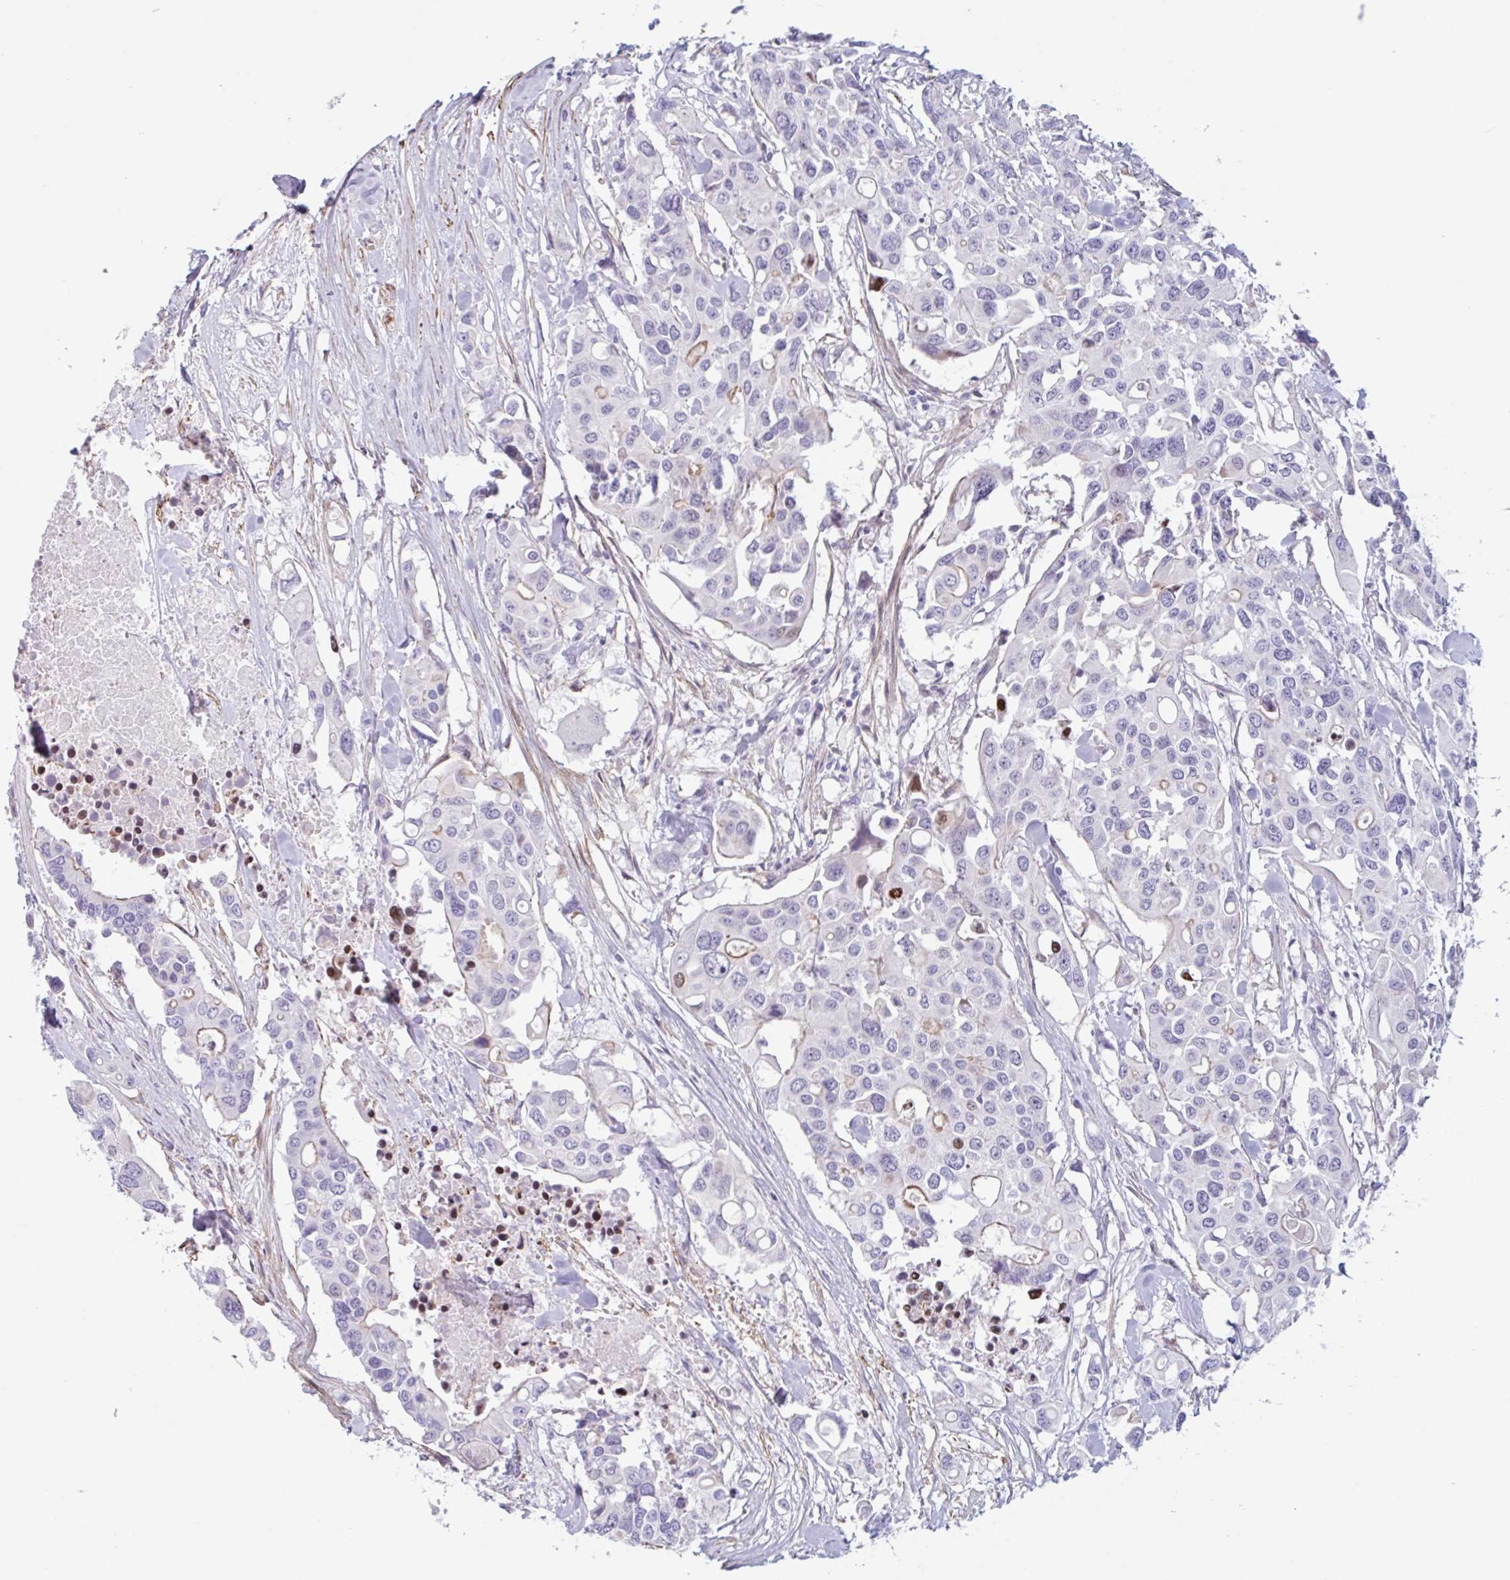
{"staining": {"intensity": "negative", "quantity": "none", "location": "none"}, "tissue": "colorectal cancer", "cell_type": "Tumor cells", "image_type": "cancer", "snomed": [{"axis": "morphology", "description": "Adenocarcinoma, NOS"}, {"axis": "topography", "description": "Colon"}], "caption": "The immunohistochemistry (IHC) photomicrograph has no significant staining in tumor cells of colorectal cancer tissue.", "gene": "MYH10", "patient": {"sex": "male", "age": 77}}